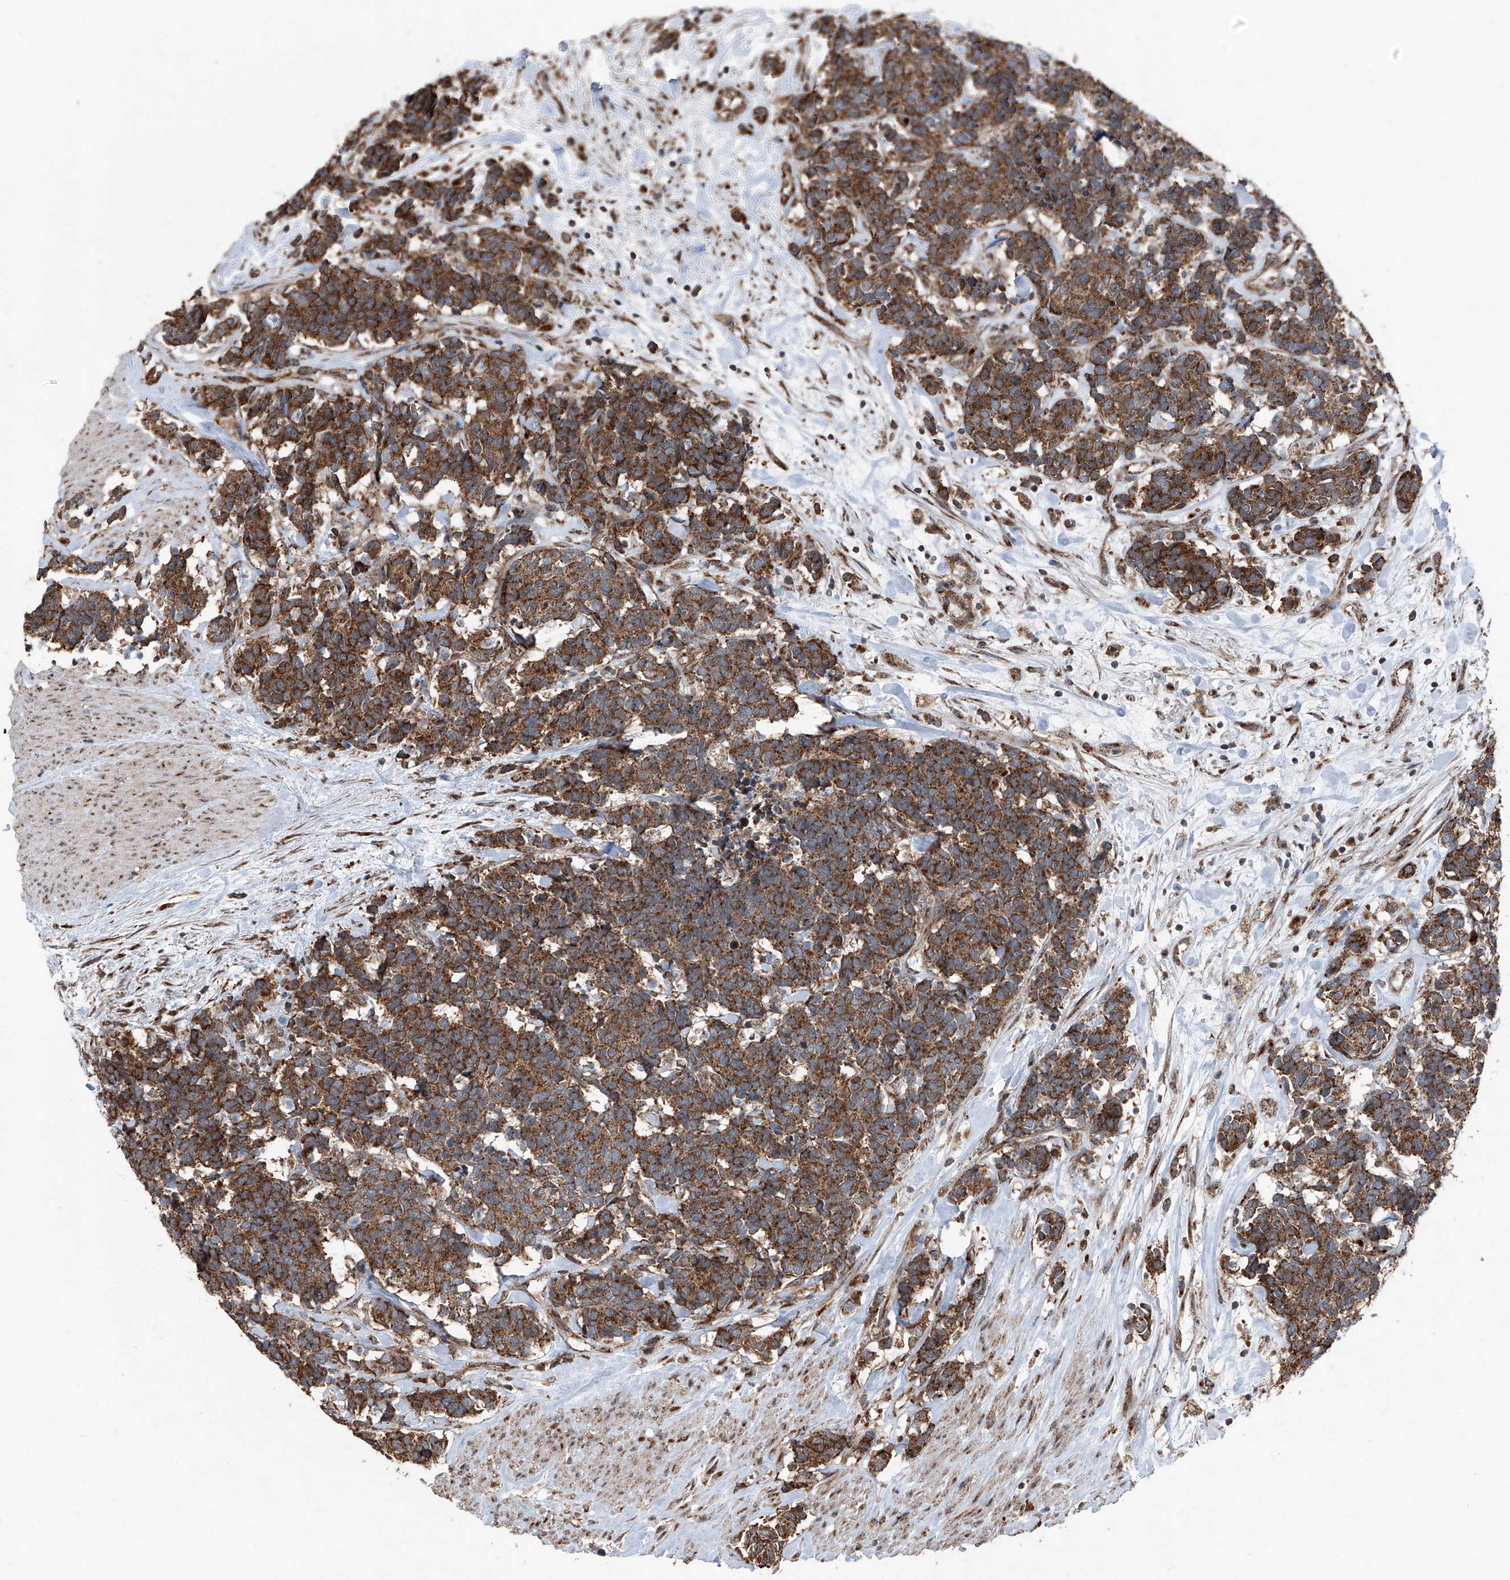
{"staining": {"intensity": "strong", "quantity": ">75%", "location": "cytoplasmic/membranous"}, "tissue": "carcinoid", "cell_type": "Tumor cells", "image_type": "cancer", "snomed": [{"axis": "morphology", "description": "Carcinoma, NOS"}, {"axis": "morphology", "description": "Carcinoid, malignant, NOS"}, {"axis": "topography", "description": "Urinary bladder"}], "caption": "A high-resolution micrograph shows IHC staining of carcinoma, which demonstrates strong cytoplasmic/membranous positivity in approximately >75% of tumor cells.", "gene": "LIMK1", "patient": {"sex": "male", "age": 57}}